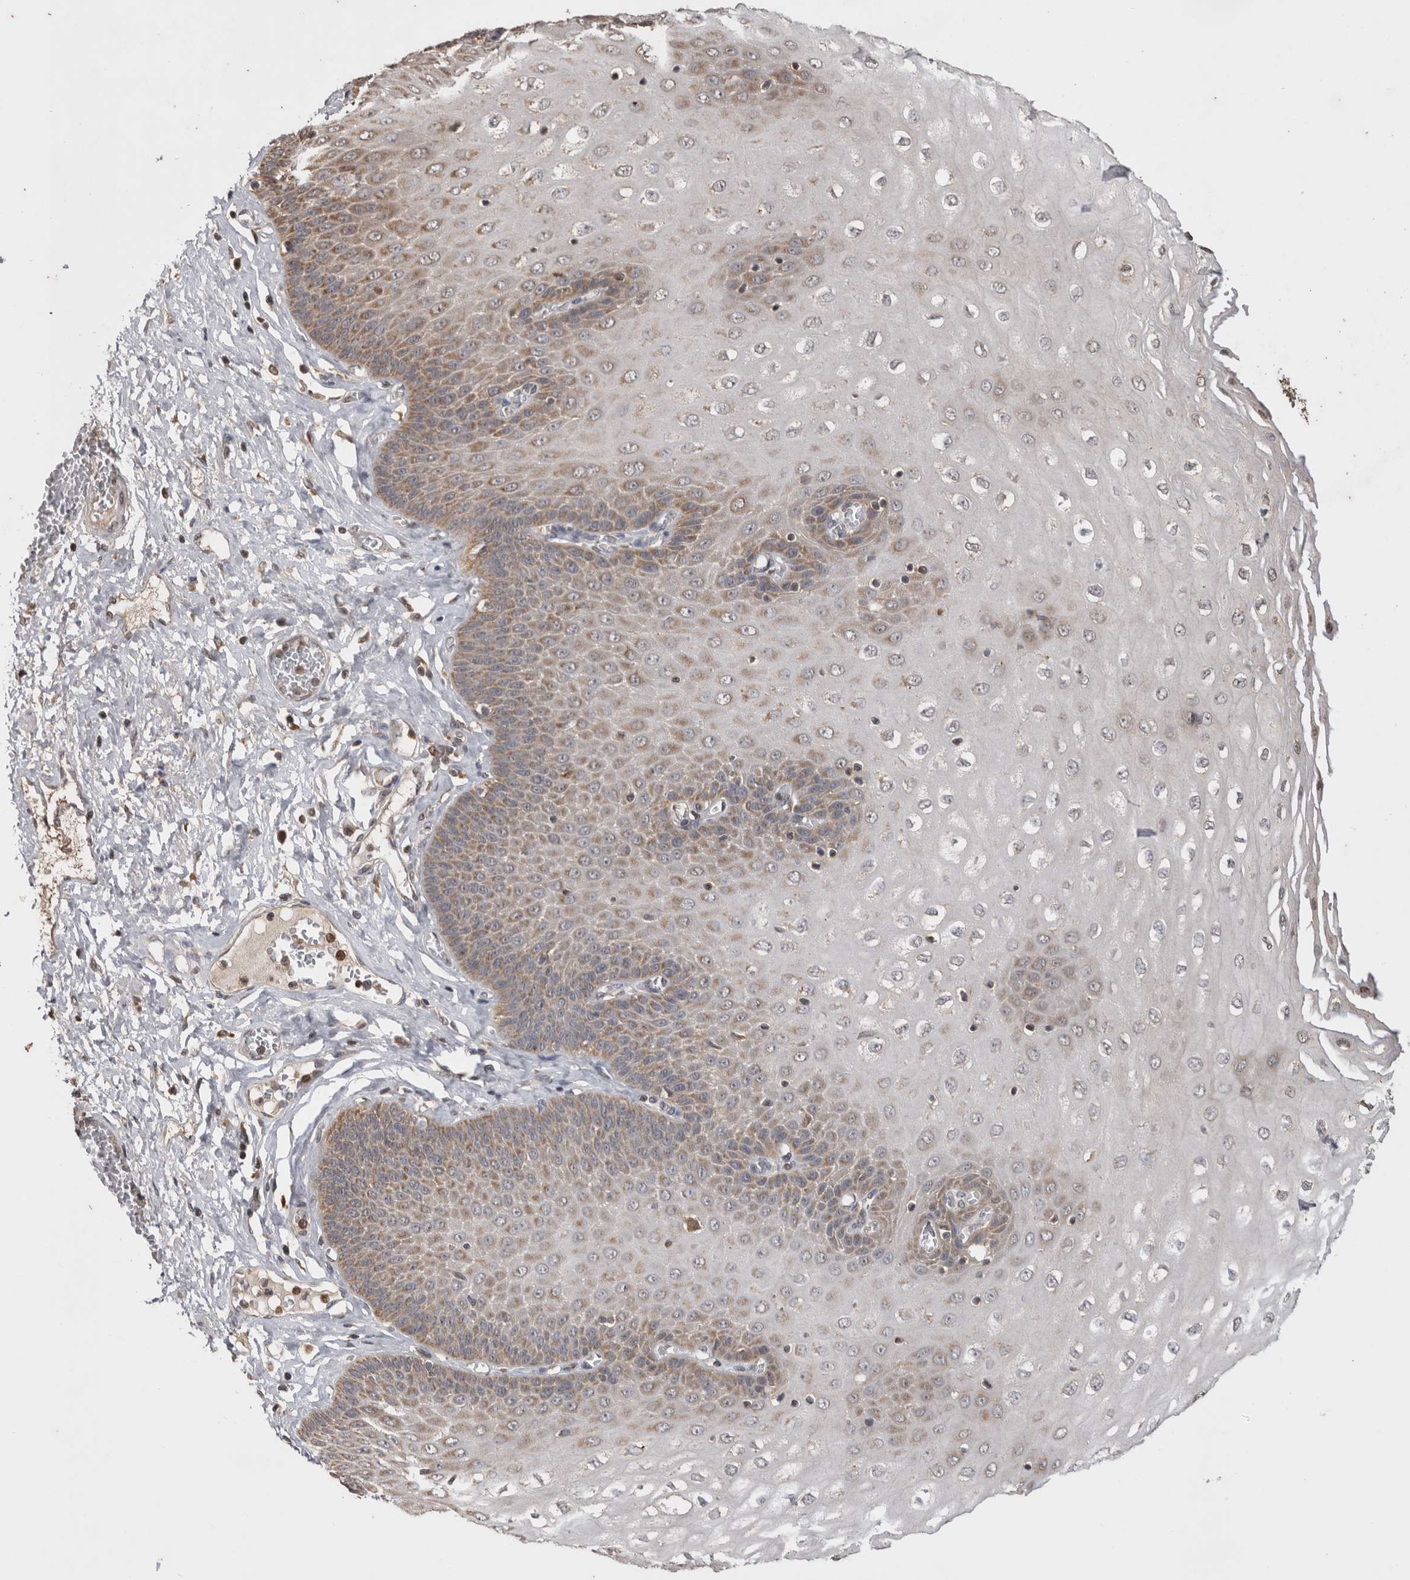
{"staining": {"intensity": "weak", "quantity": "25%-75%", "location": "cytoplasmic/membranous"}, "tissue": "esophagus", "cell_type": "Squamous epithelial cells", "image_type": "normal", "snomed": [{"axis": "morphology", "description": "Normal tissue, NOS"}, {"axis": "topography", "description": "Esophagus"}], "caption": "This is an image of IHC staining of benign esophagus, which shows weak staining in the cytoplasmic/membranous of squamous epithelial cells.", "gene": "PREP", "patient": {"sex": "male", "age": 60}}